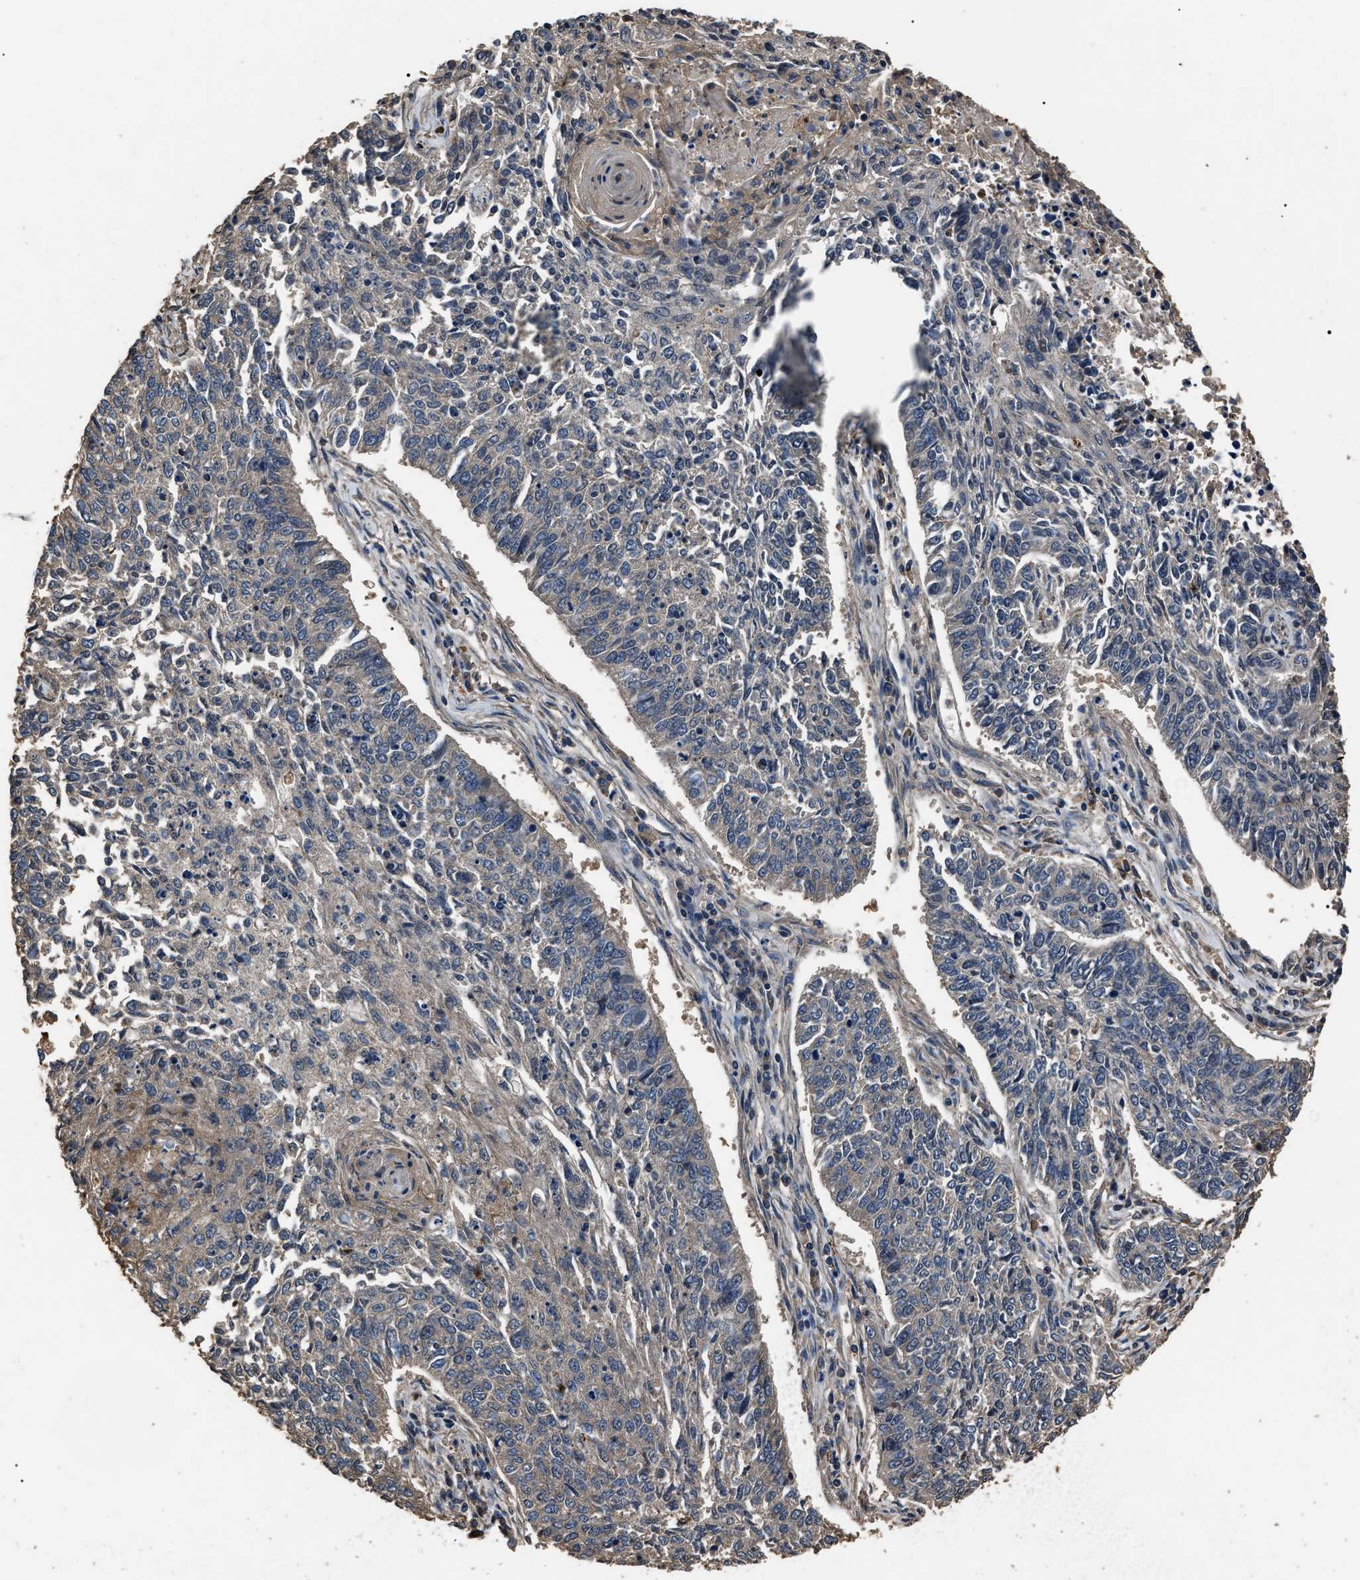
{"staining": {"intensity": "negative", "quantity": "none", "location": "none"}, "tissue": "lung cancer", "cell_type": "Tumor cells", "image_type": "cancer", "snomed": [{"axis": "morphology", "description": "Normal tissue, NOS"}, {"axis": "morphology", "description": "Squamous cell carcinoma, NOS"}, {"axis": "topography", "description": "Cartilage tissue"}, {"axis": "topography", "description": "Bronchus"}, {"axis": "topography", "description": "Lung"}], "caption": "IHC micrograph of lung cancer (squamous cell carcinoma) stained for a protein (brown), which reveals no staining in tumor cells.", "gene": "RNF216", "patient": {"sex": "female", "age": 49}}